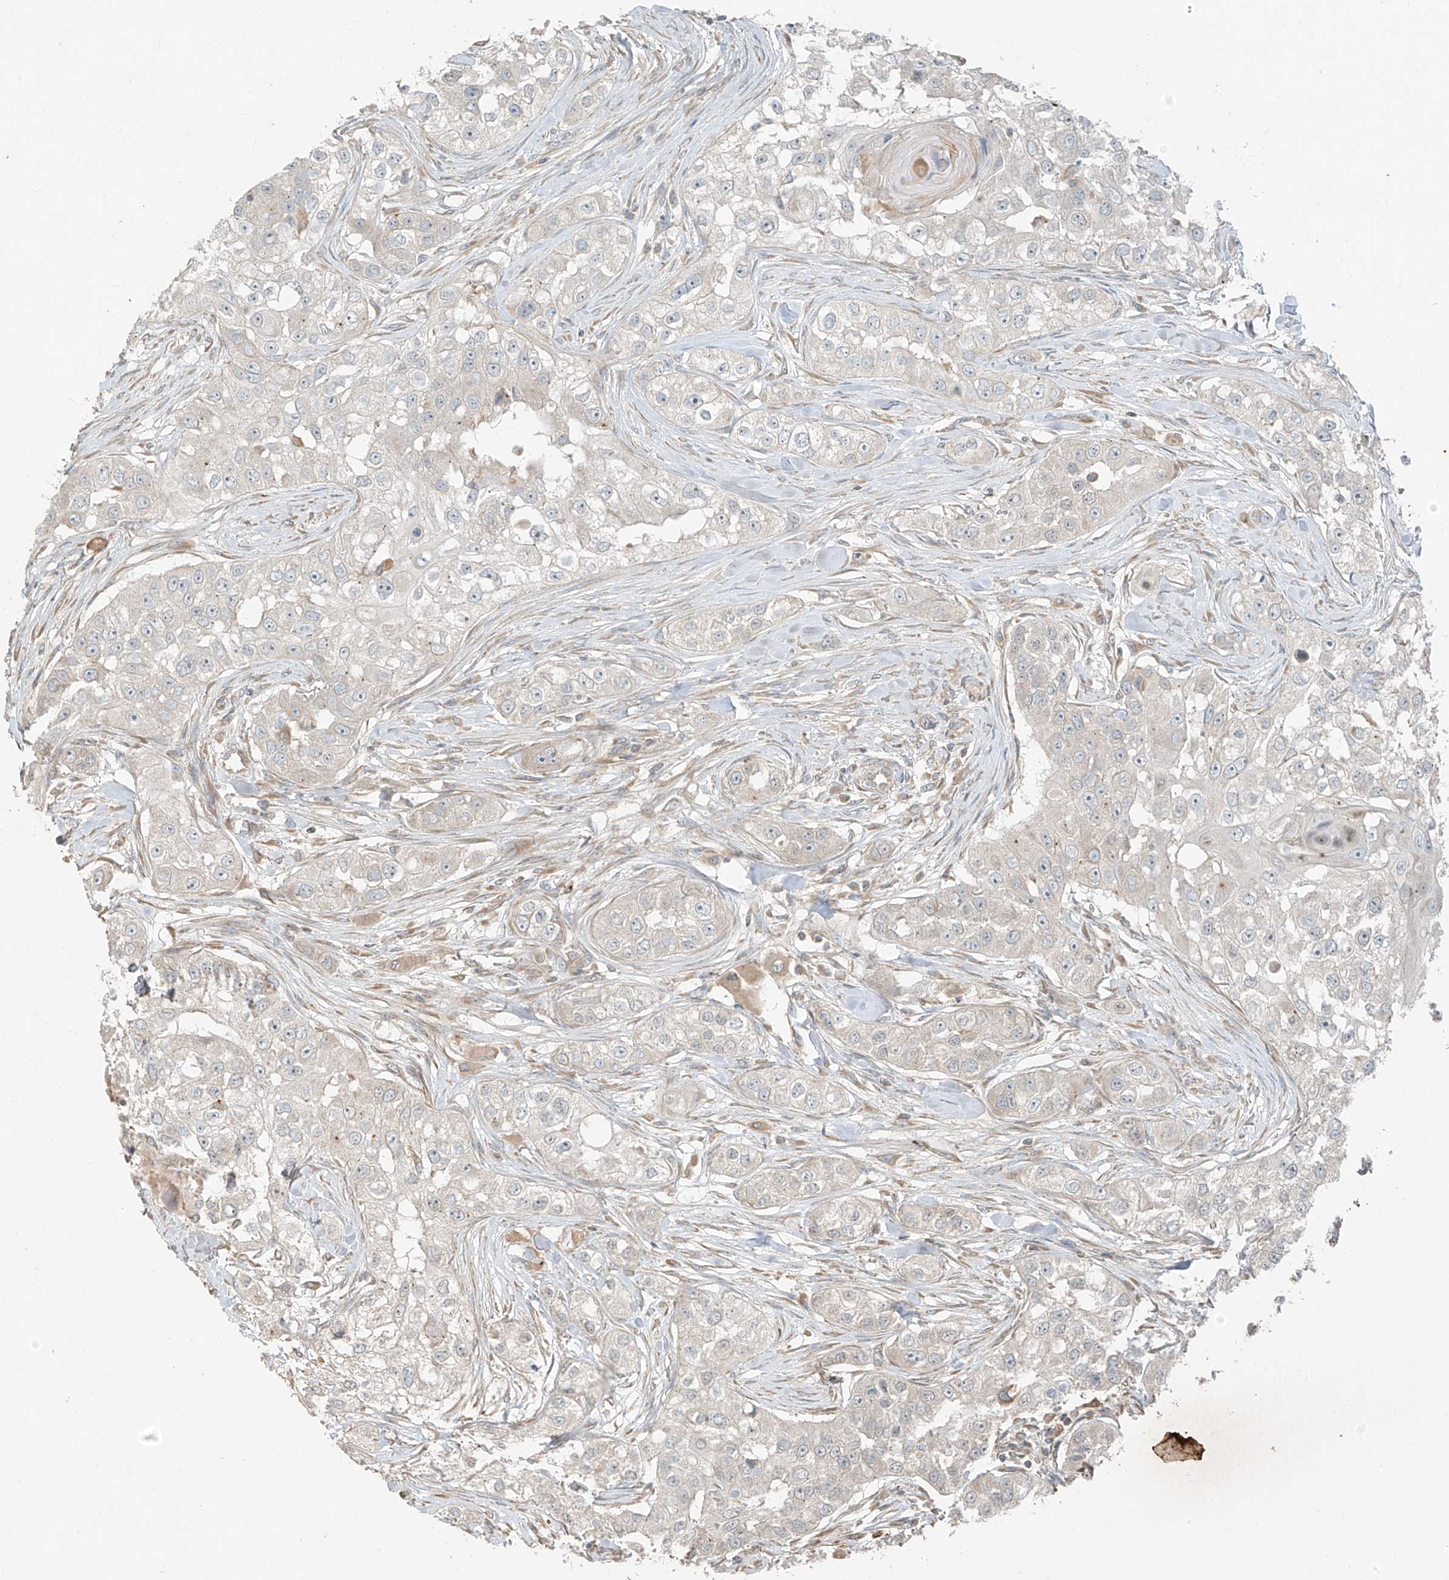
{"staining": {"intensity": "negative", "quantity": "none", "location": "none"}, "tissue": "head and neck cancer", "cell_type": "Tumor cells", "image_type": "cancer", "snomed": [{"axis": "morphology", "description": "Normal tissue, NOS"}, {"axis": "morphology", "description": "Squamous cell carcinoma, NOS"}, {"axis": "topography", "description": "Skeletal muscle"}, {"axis": "topography", "description": "Head-Neck"}], "caption": "Head and neck squamous cell carcinoma was stained to show a protein in brown. There is no significant staining in tumor cells. (DAB IHC with hematoxylin counter stain).", "gene": "ANKZF1", "patient": {"sex": "male", "age": 51}}